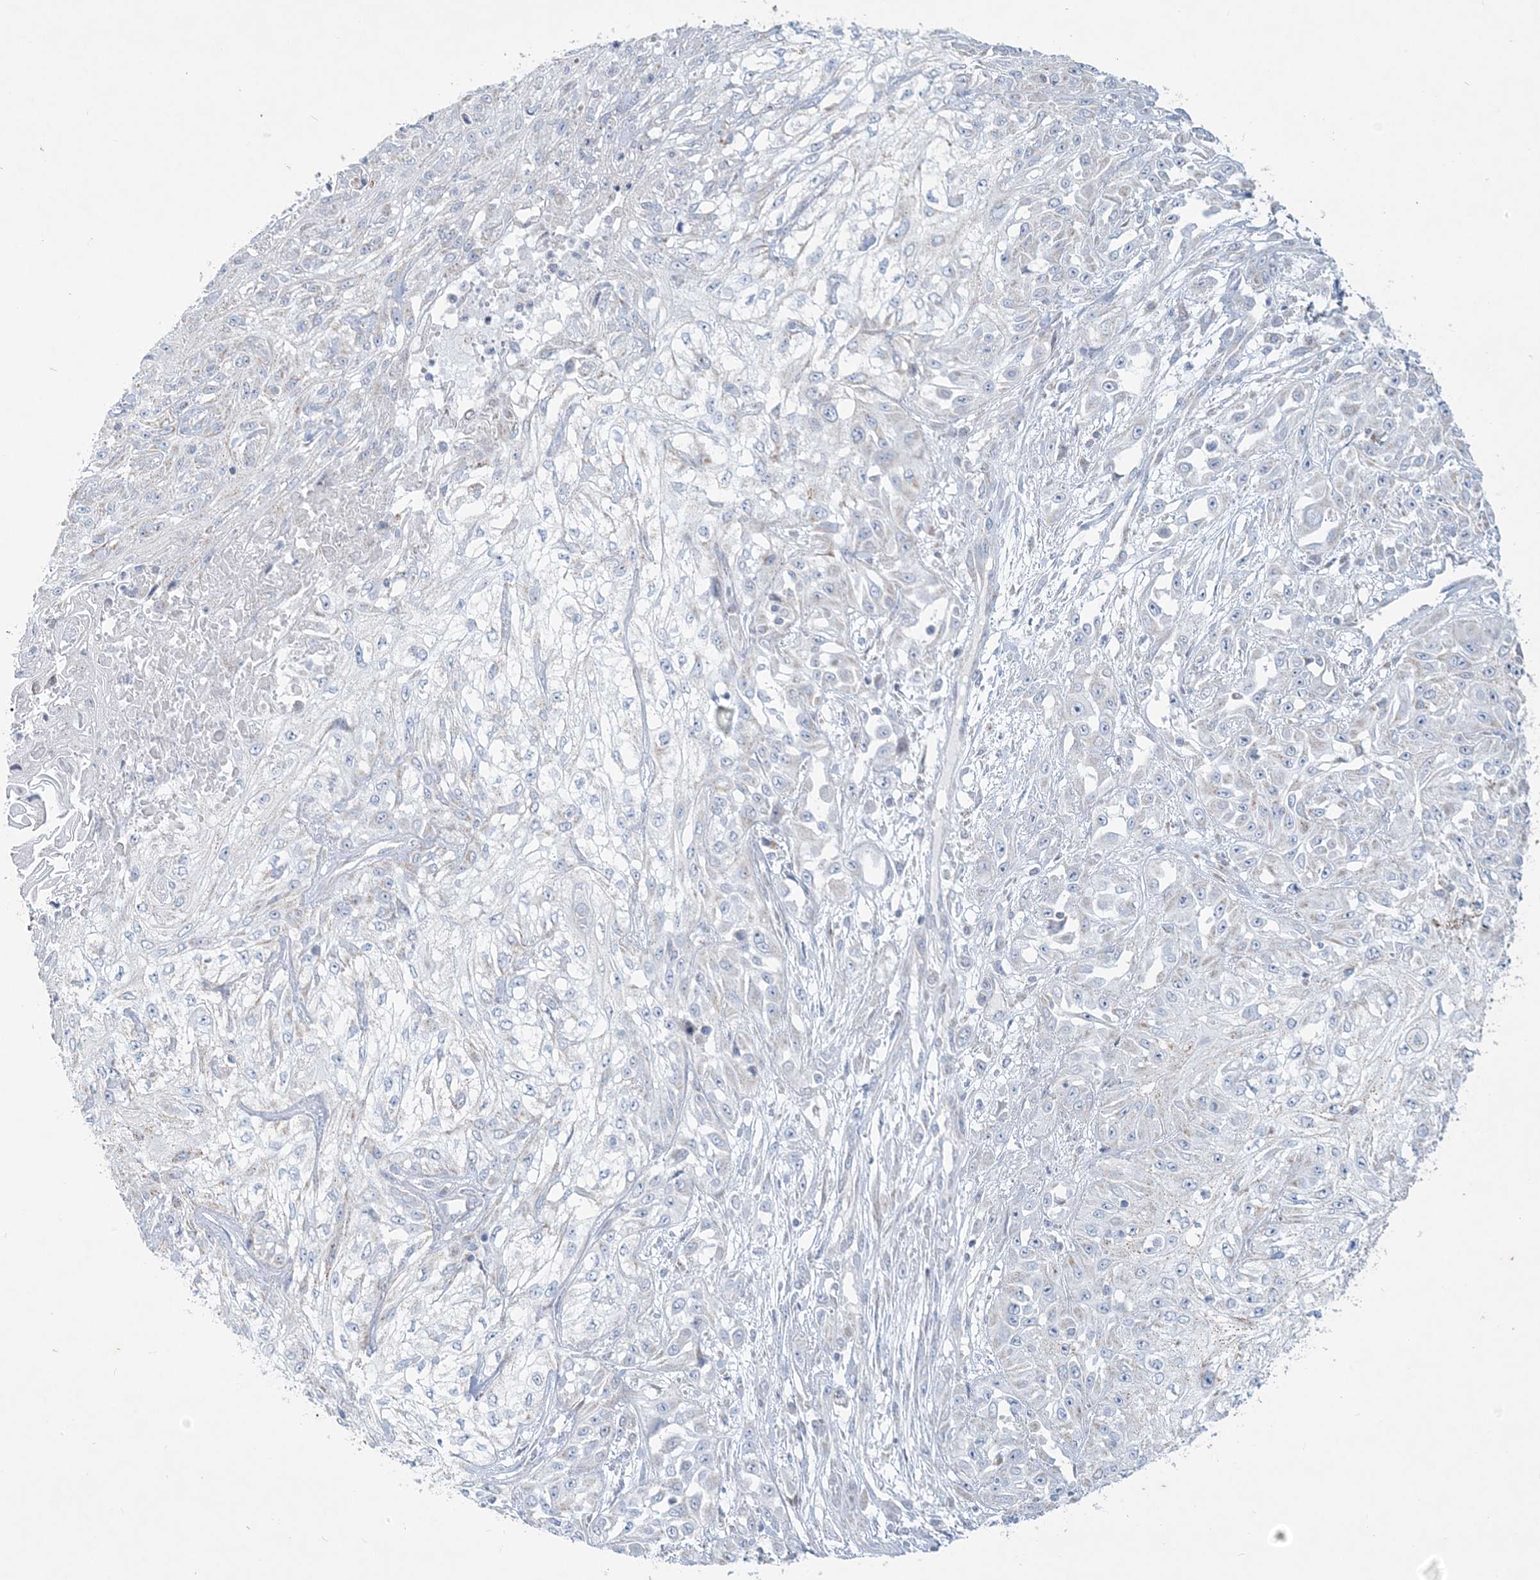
{"staining": {"intensity": "negative", "quantity": "none", "location": "none"}, "tissue": "skin cancer", "cell_type": "Tumor cells", "image_type": "cancer", "snomed": [{"axis": "morphology", "description": "Squamous cell carcinoma, NOS"}, {"axis": "morphology", "description": "Squamous cell carcinoma, metastatic, NOS"}, {"axis": "topography", "description": "Skin"}, {"axis": "topography", "description": "Lymph node"}], "caption": "Tumor cells are negative for protein expression in human skin metastatic squamous cell carcinoma.", "gene": "TBC1D7", "patient": {"sex": "male", "age": 75}}